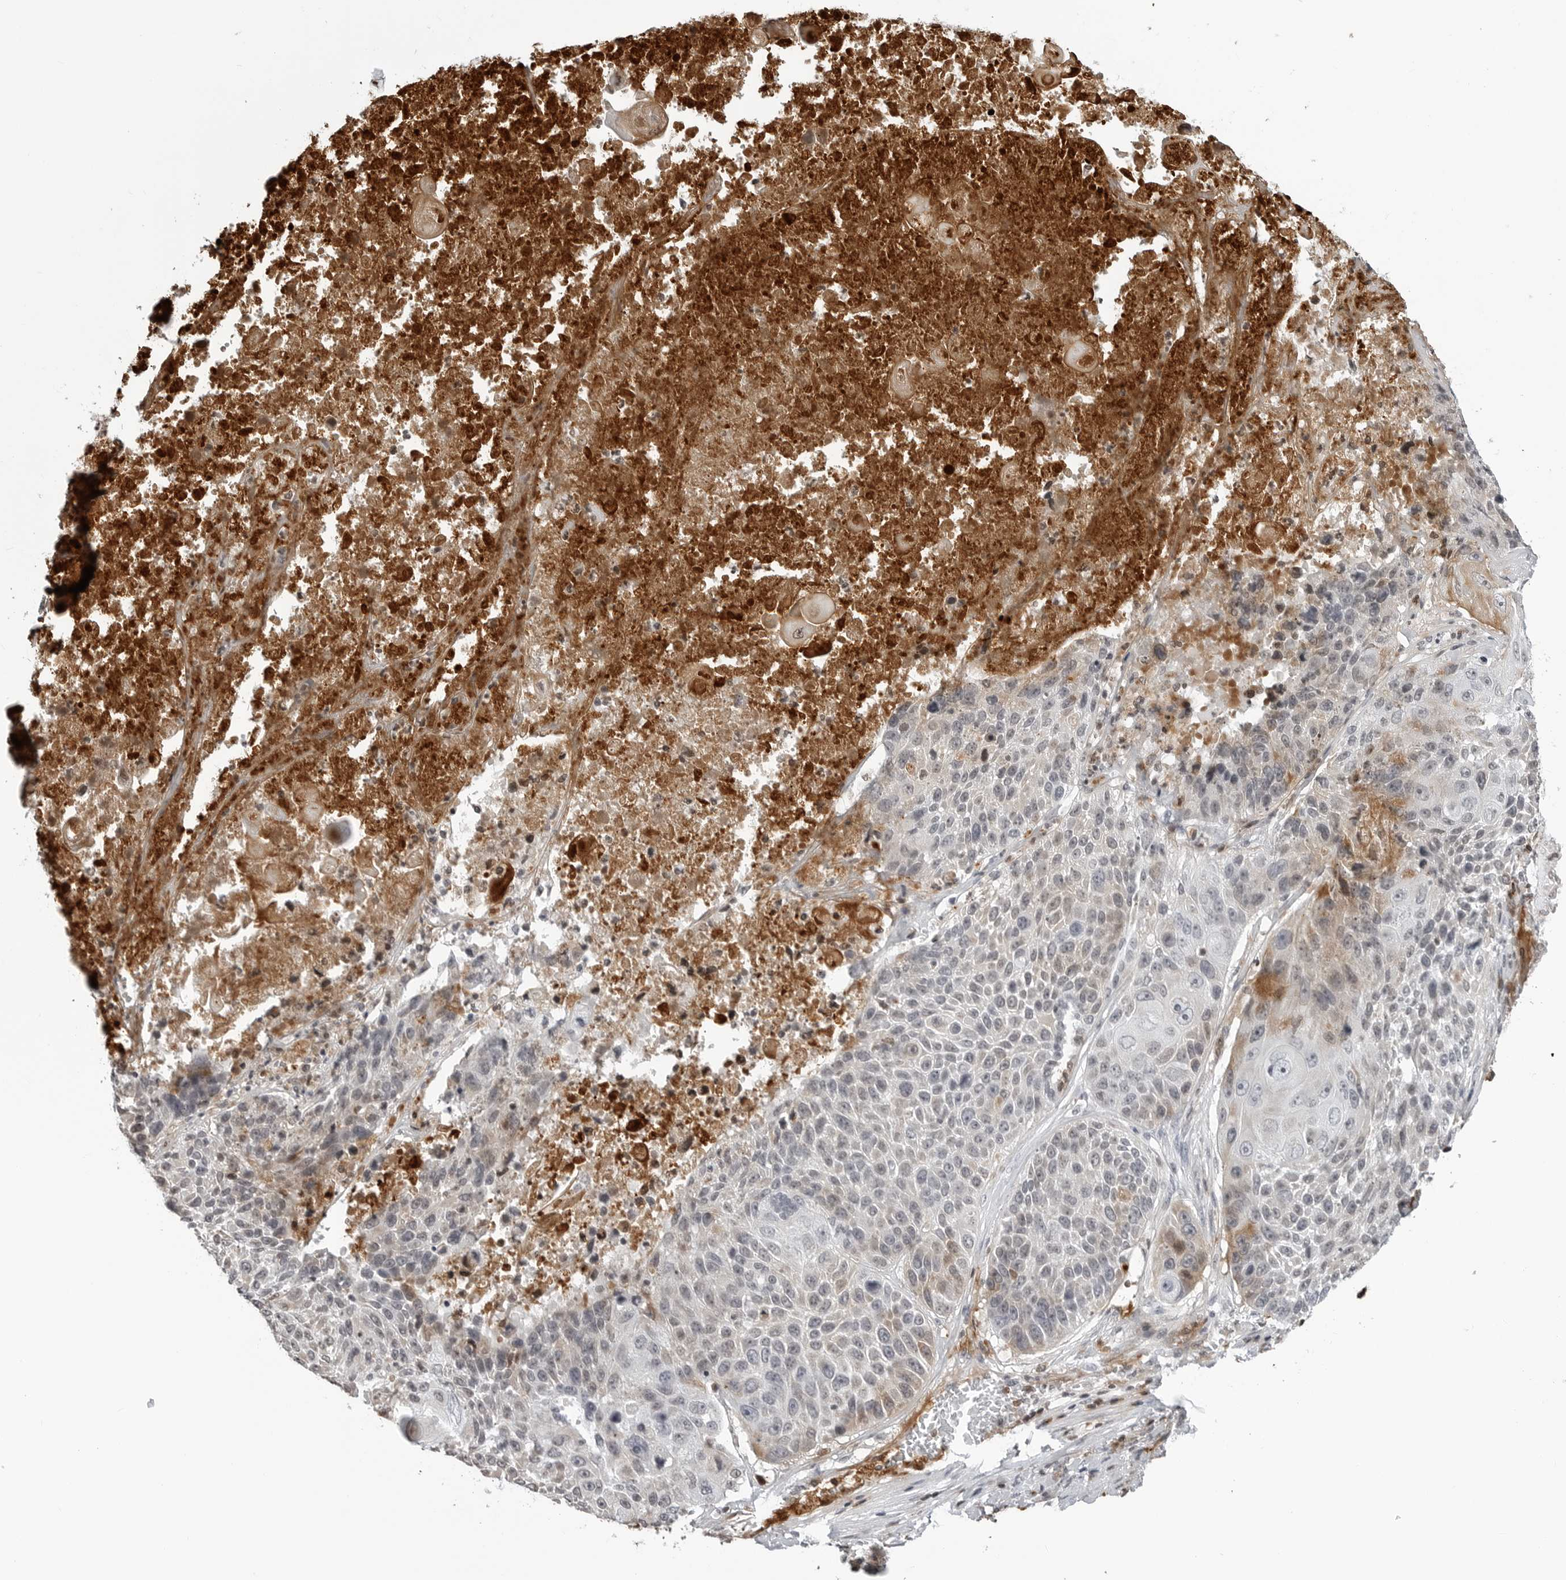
{"staining": {"intensity": "weak", "quantity": "<25%", "location": "cytoplasmic/membranous"}, "tissue": "lung cancer", "cell_type": "Tumor cells", "image_type": "cancer", "snomed": [{"axis": "morphology", "description": "Squamous cell carcinoma, NOS"}, {"axis": "topography", "description": "Lung"}], "caption": "There is no significant expression in tumor cells of lung cancer.", "gene": "CXCR5", "patient": {"sex": "male", "age": 61}}